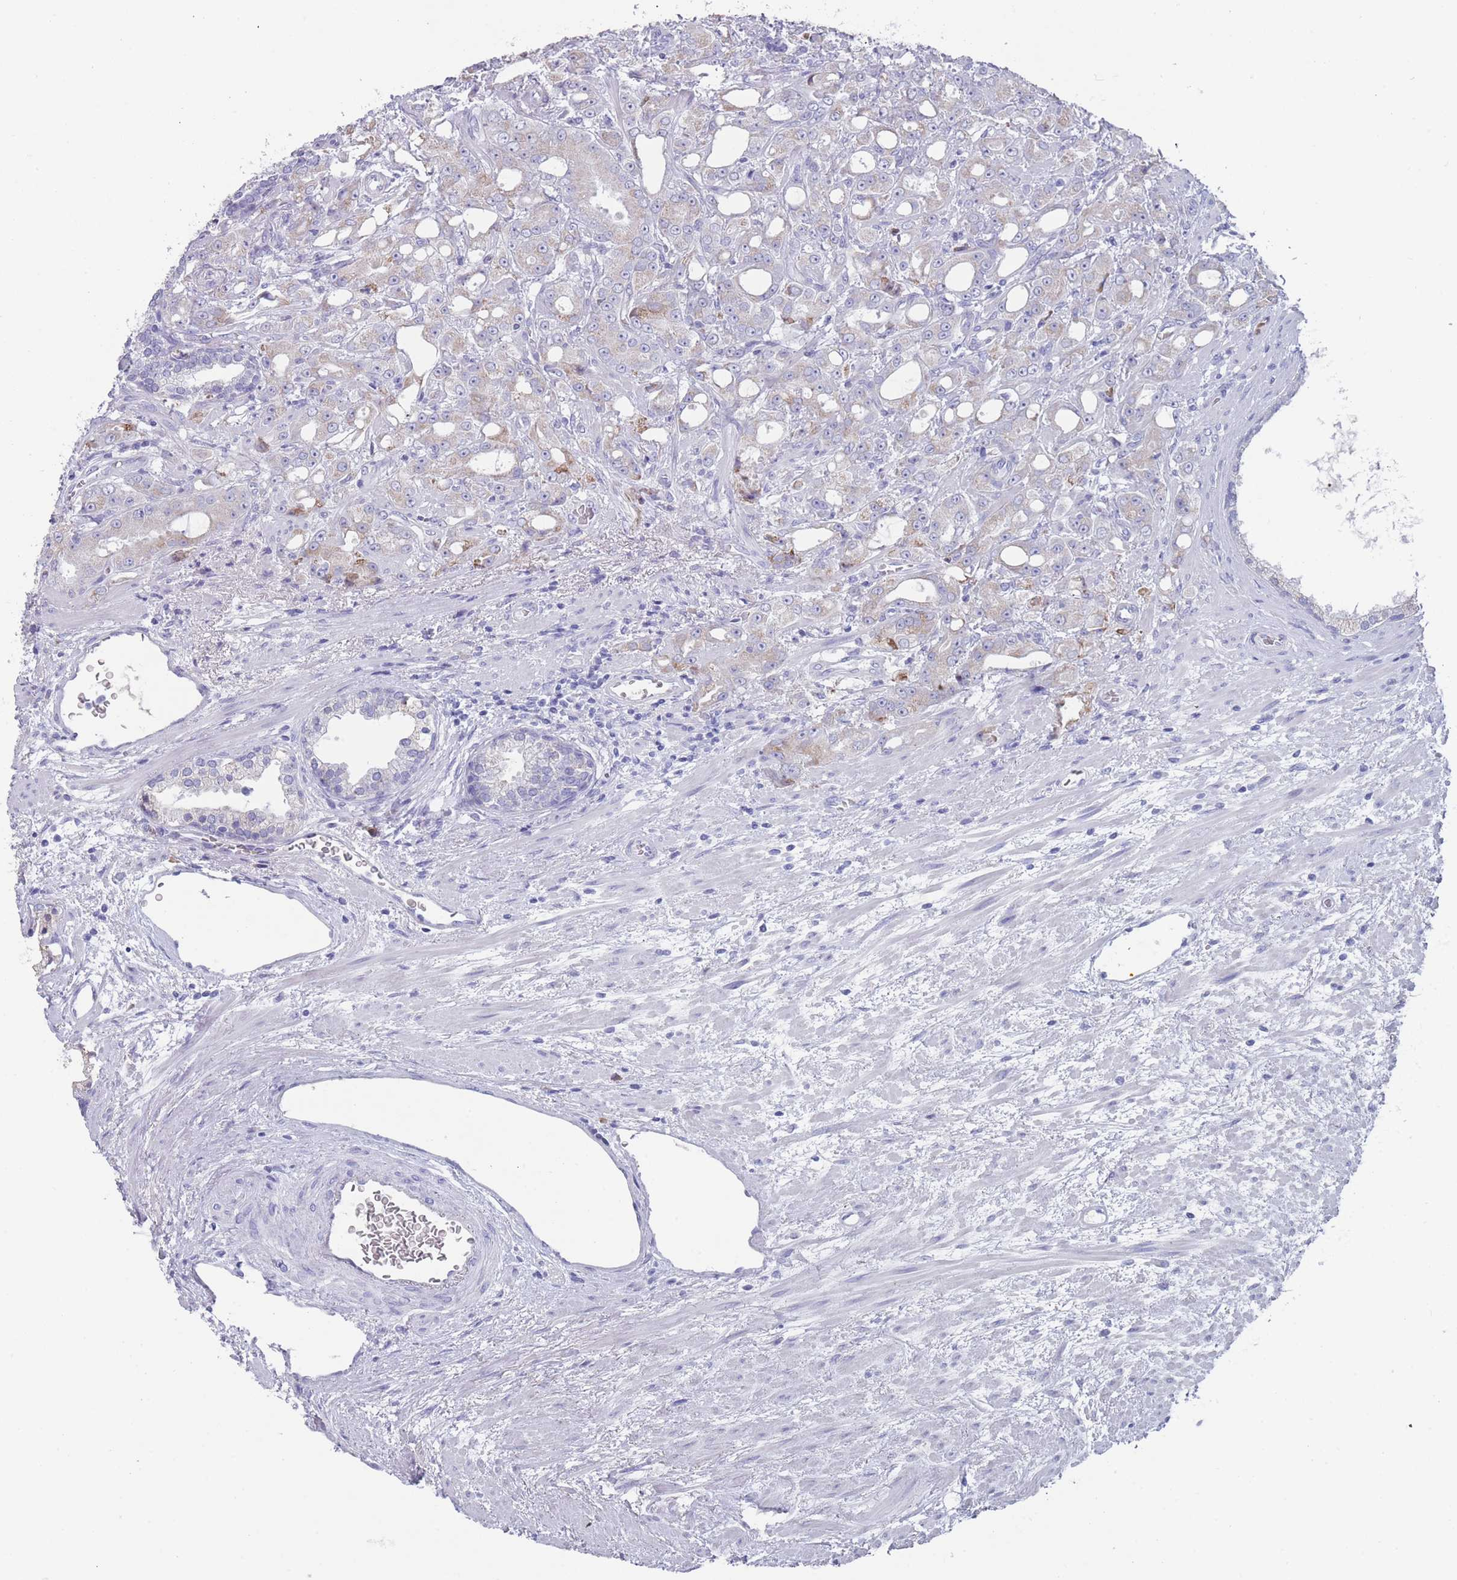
{"staining": {"intensity": "negative", "quantity": "none", "location": "none"}, "tissue": "prostate cancer", "cell_type": "Tumor cells", "image_type": "cancer", "snomed": [{"axis": "morphology", "description": "Adenocarcinoma, High grade"}, {"axis": "topography", "description": "Prostate"}], "caption": "Human prostate cancer stained for a protein using immunohistochemistry (IHC) shows no staining in tumor cells.", "gene": "ST8SIA5", "patient": {"sex": "male", "age": 69}}